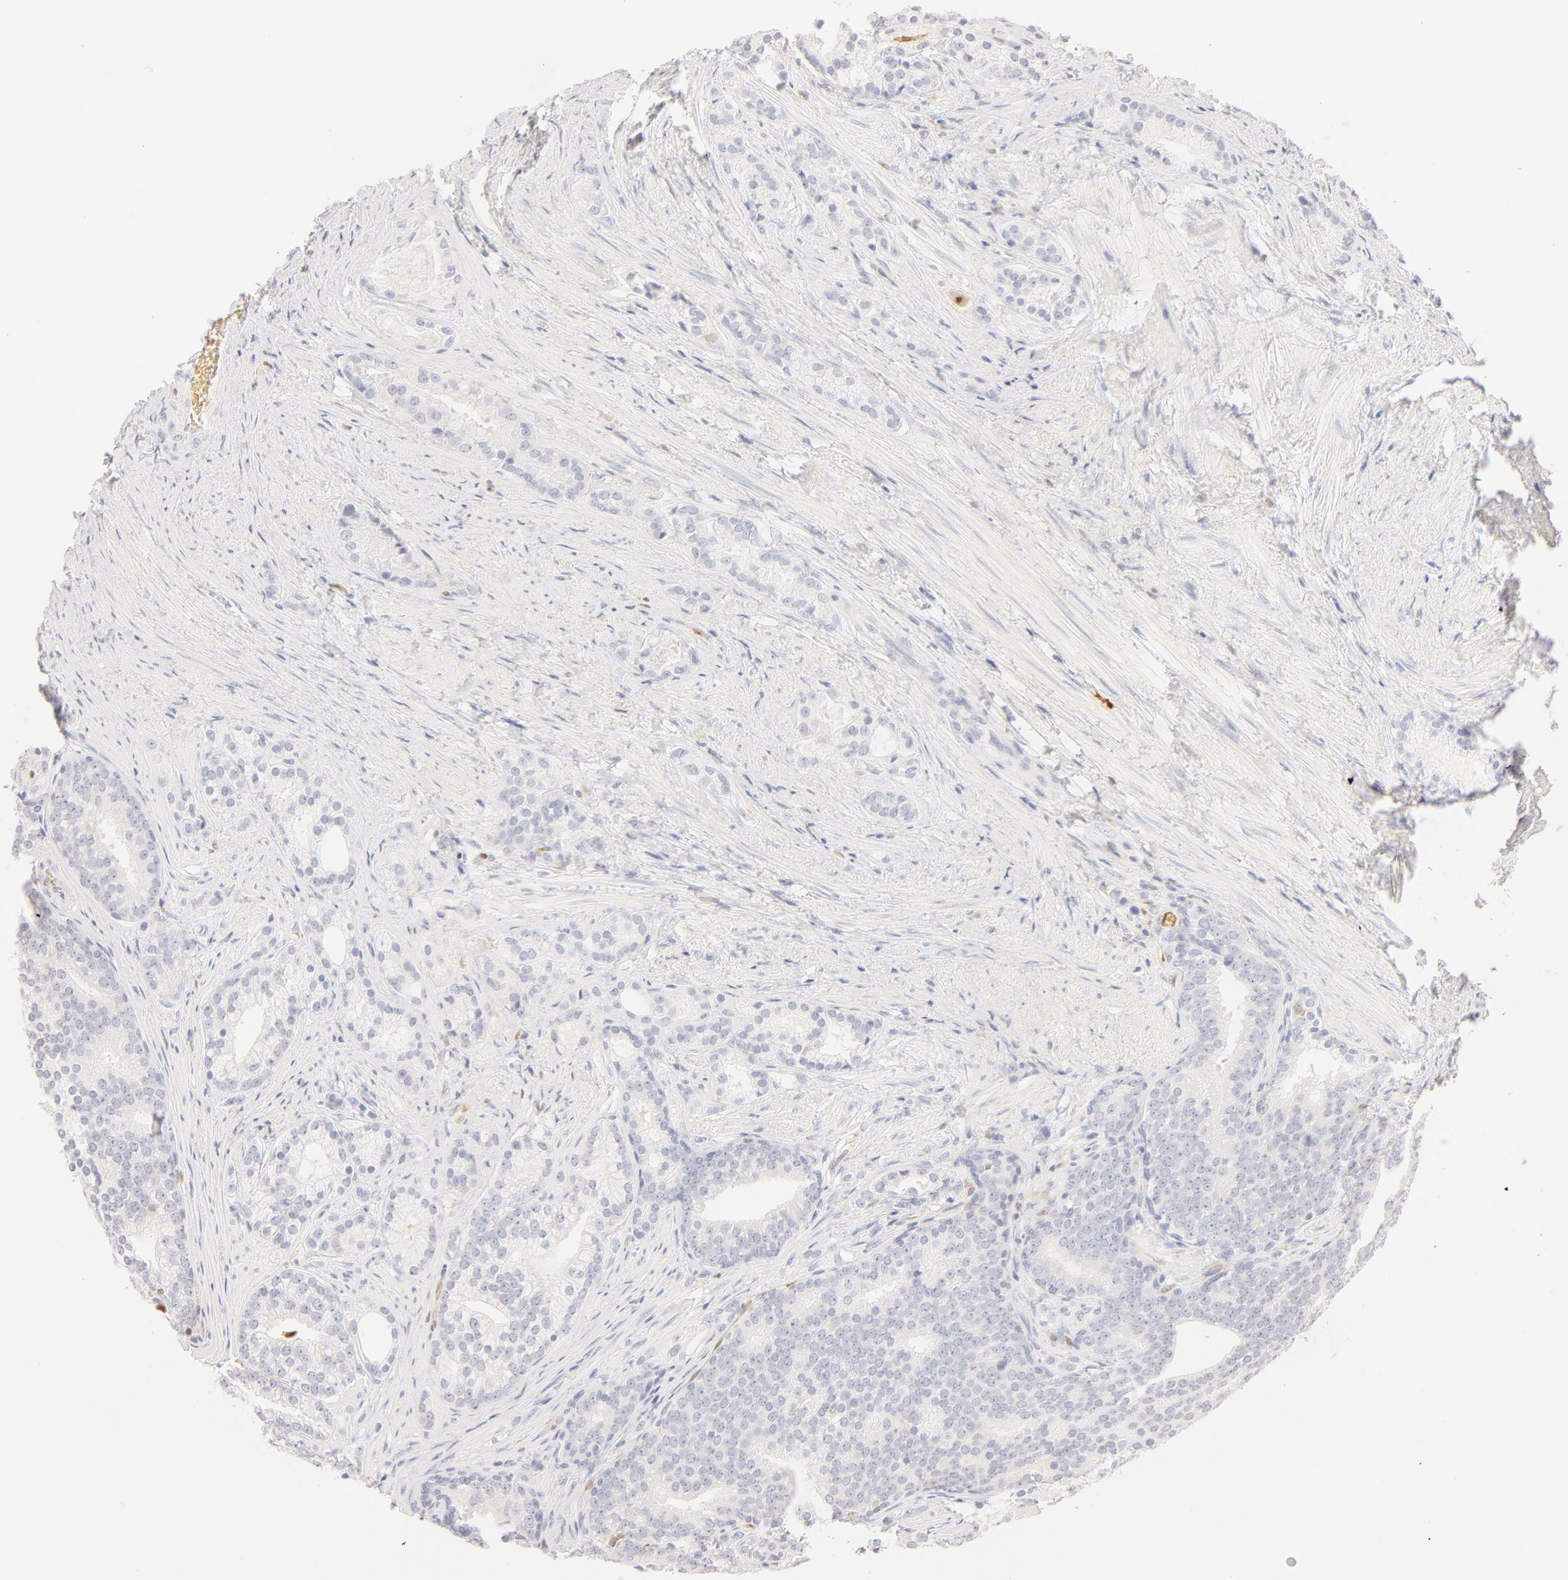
{"staining": {"intensity": "negative", "quantity": "none", "location": "none"}, "tissue": "prostate cancer", "cell_type": "Tumor cells", "image_type": "cancer", "snomed": [{"axis": "morphology", "description": "Adenocarcinoma, Low grade"}, {"axis": "topography", "description": "Prostate"}], "caption": "Immunohistochemistry (IHC) image of human prostate low-grade adenocarcinoma stained for a protein (brown), which exhibits no expression in tumor cells.", "gene": "CA2", "patient": {"sex": "male", "age": 71}}